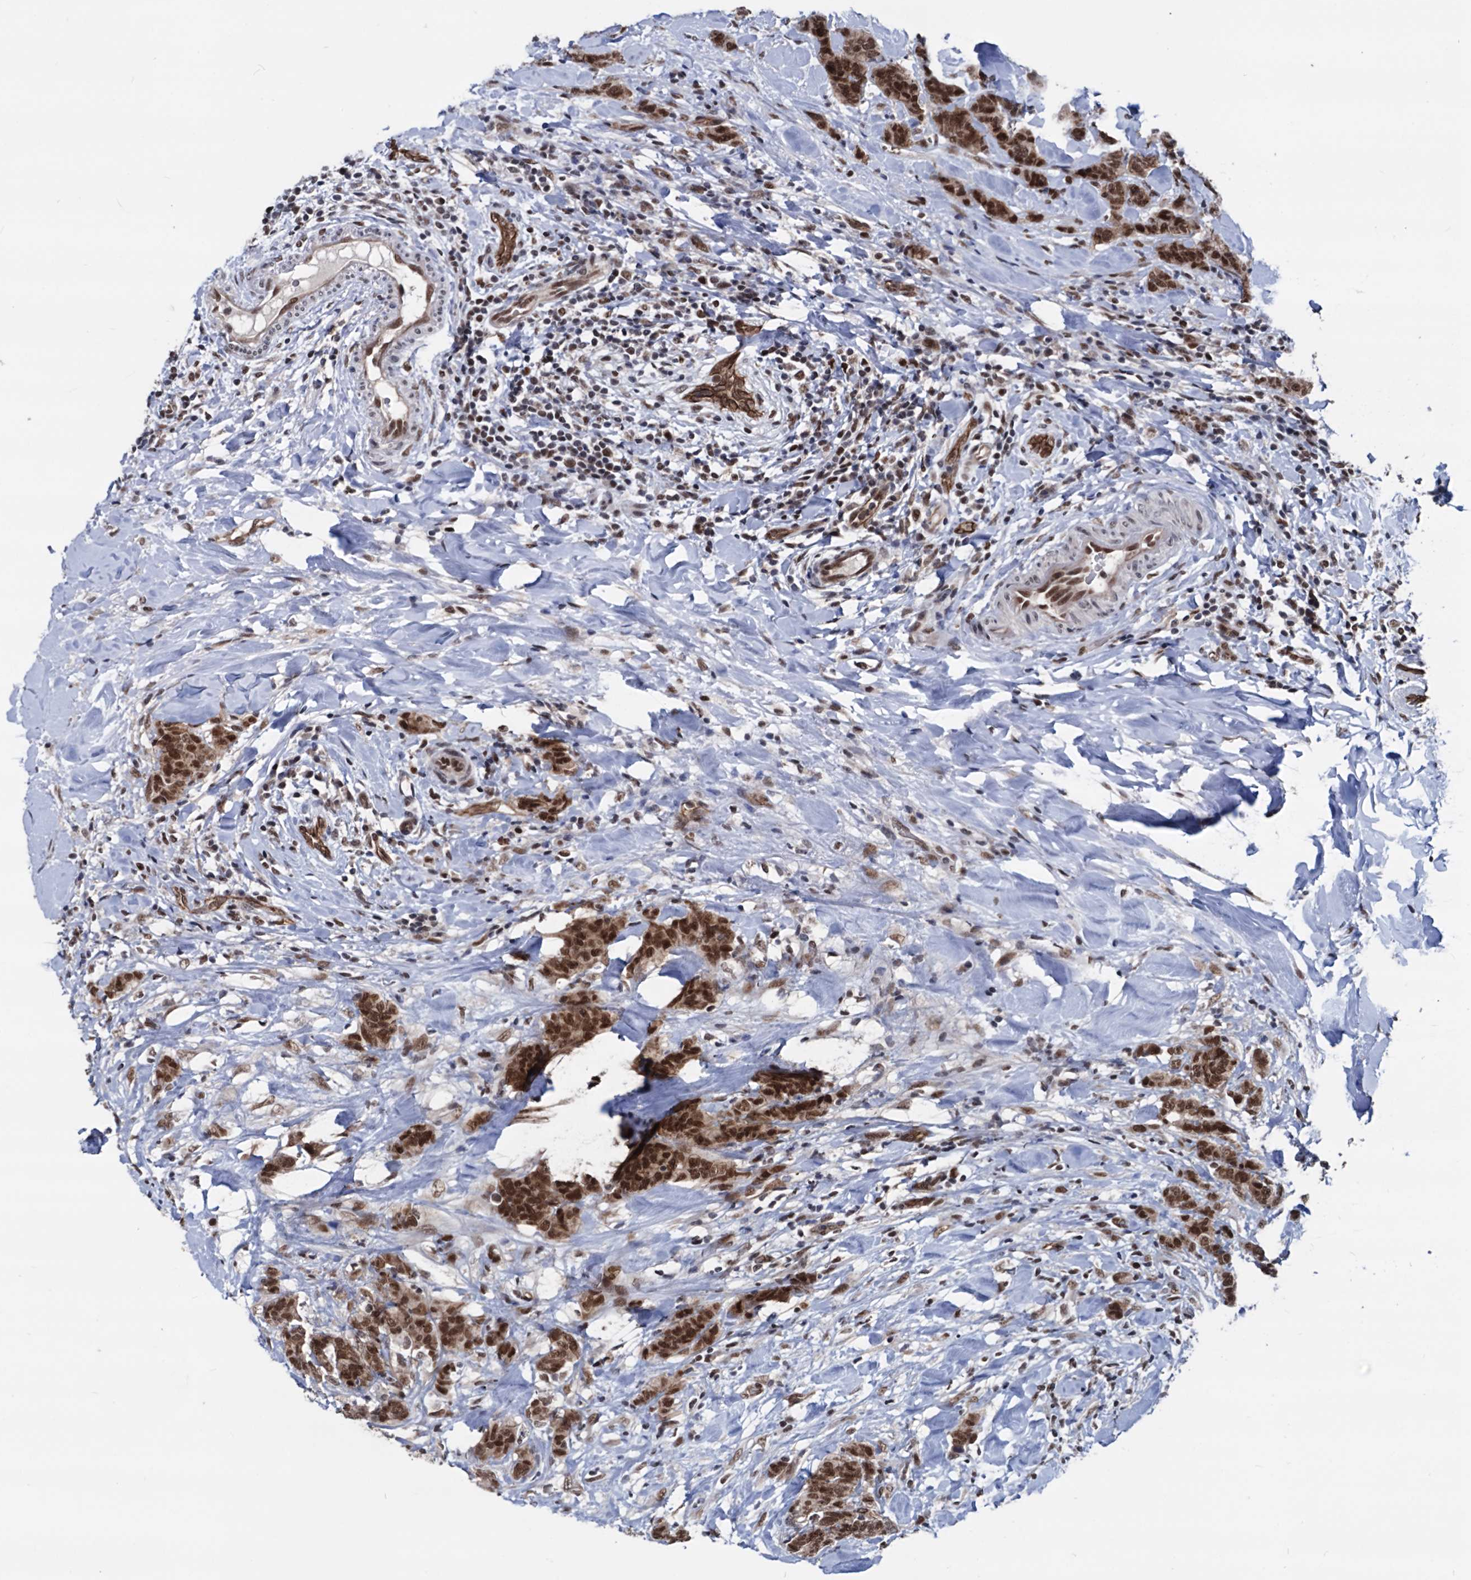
{"staining": {"intensity": "strong", "quantity": ">75%", "location": "nuclear"}, "tissue": "breast cancer", "cell_type": "Tumor cells", "image_type": "cancer", "snomed": [{"axis": "morphology", "description": "Duct carcinoma"}, {"axis": "topography", "description": "Breast"}], "caption": "A high-resolution histopathology image shows IHC staining of breast cancer, which exhibits strong nuclear expression in about >75% of tumor cells. (IHC, brightfield microscopy, high magnification).", "gene": "GALNT11", "patient": {"sex": "female", "age": 40}}